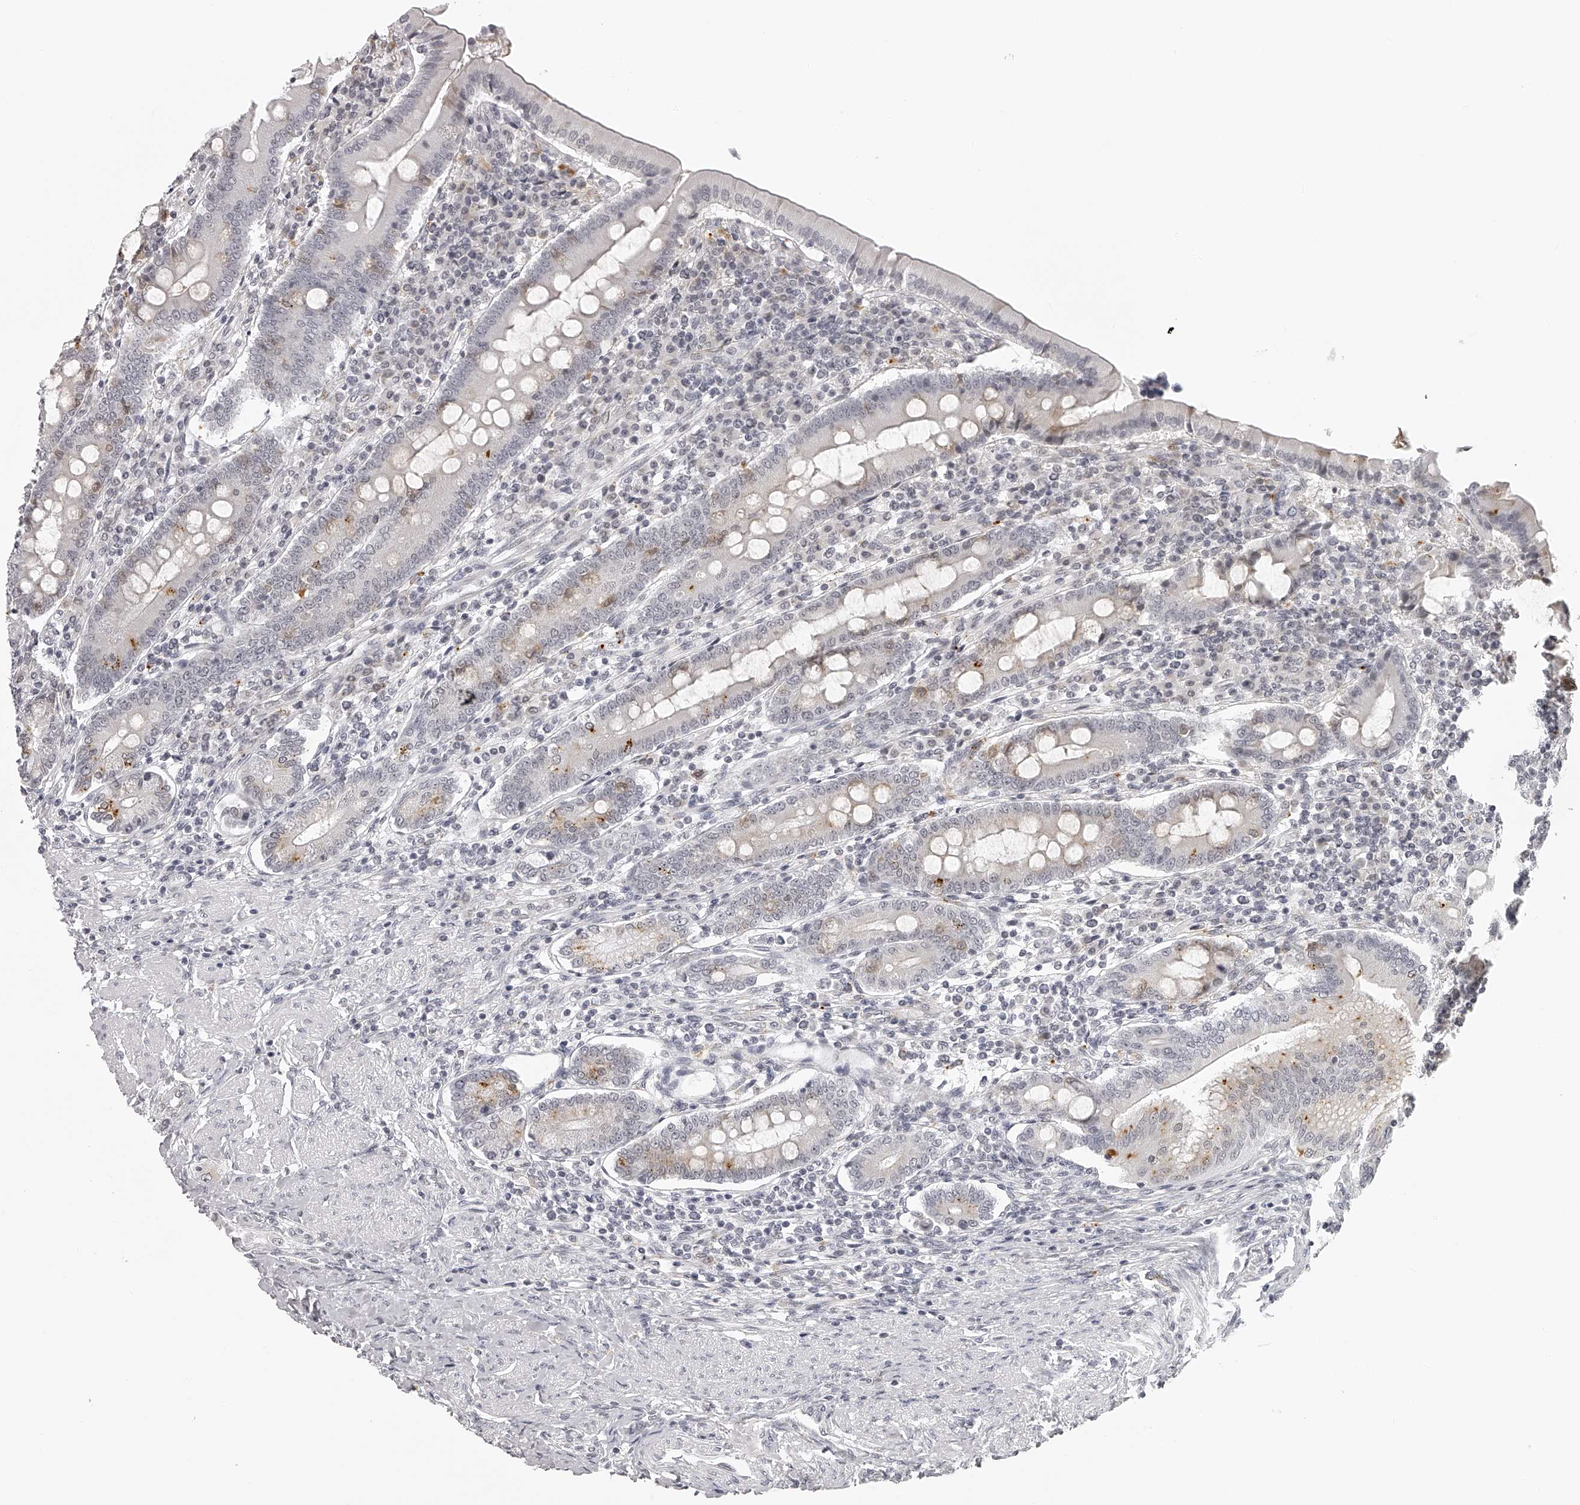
{"staining": {"intensity": "moderate", "quantity": "<25%", "location": "cytoplasmic/membranous"}, "tissue": "duodenum", "cell_type": "Glandular cells", "image_type": "normal", "snomed": [{"axis": "morphology", "description": "Normal tissue, NOS"}, {"axis": "morphology", "description": "Adenocarcinoma, NOS"}, {"axis": "topography", "description": "Pancreas"}, {"axis": "topography", "description": "Duodenum"}], "caption": "Duodenum stained with a brown dye exhibits moderate cytoplasmic/membranous positive positivity in about <25% of glandular cells.", "gene": "RNF220", "patient": {"sex": "male", "age": 50}}